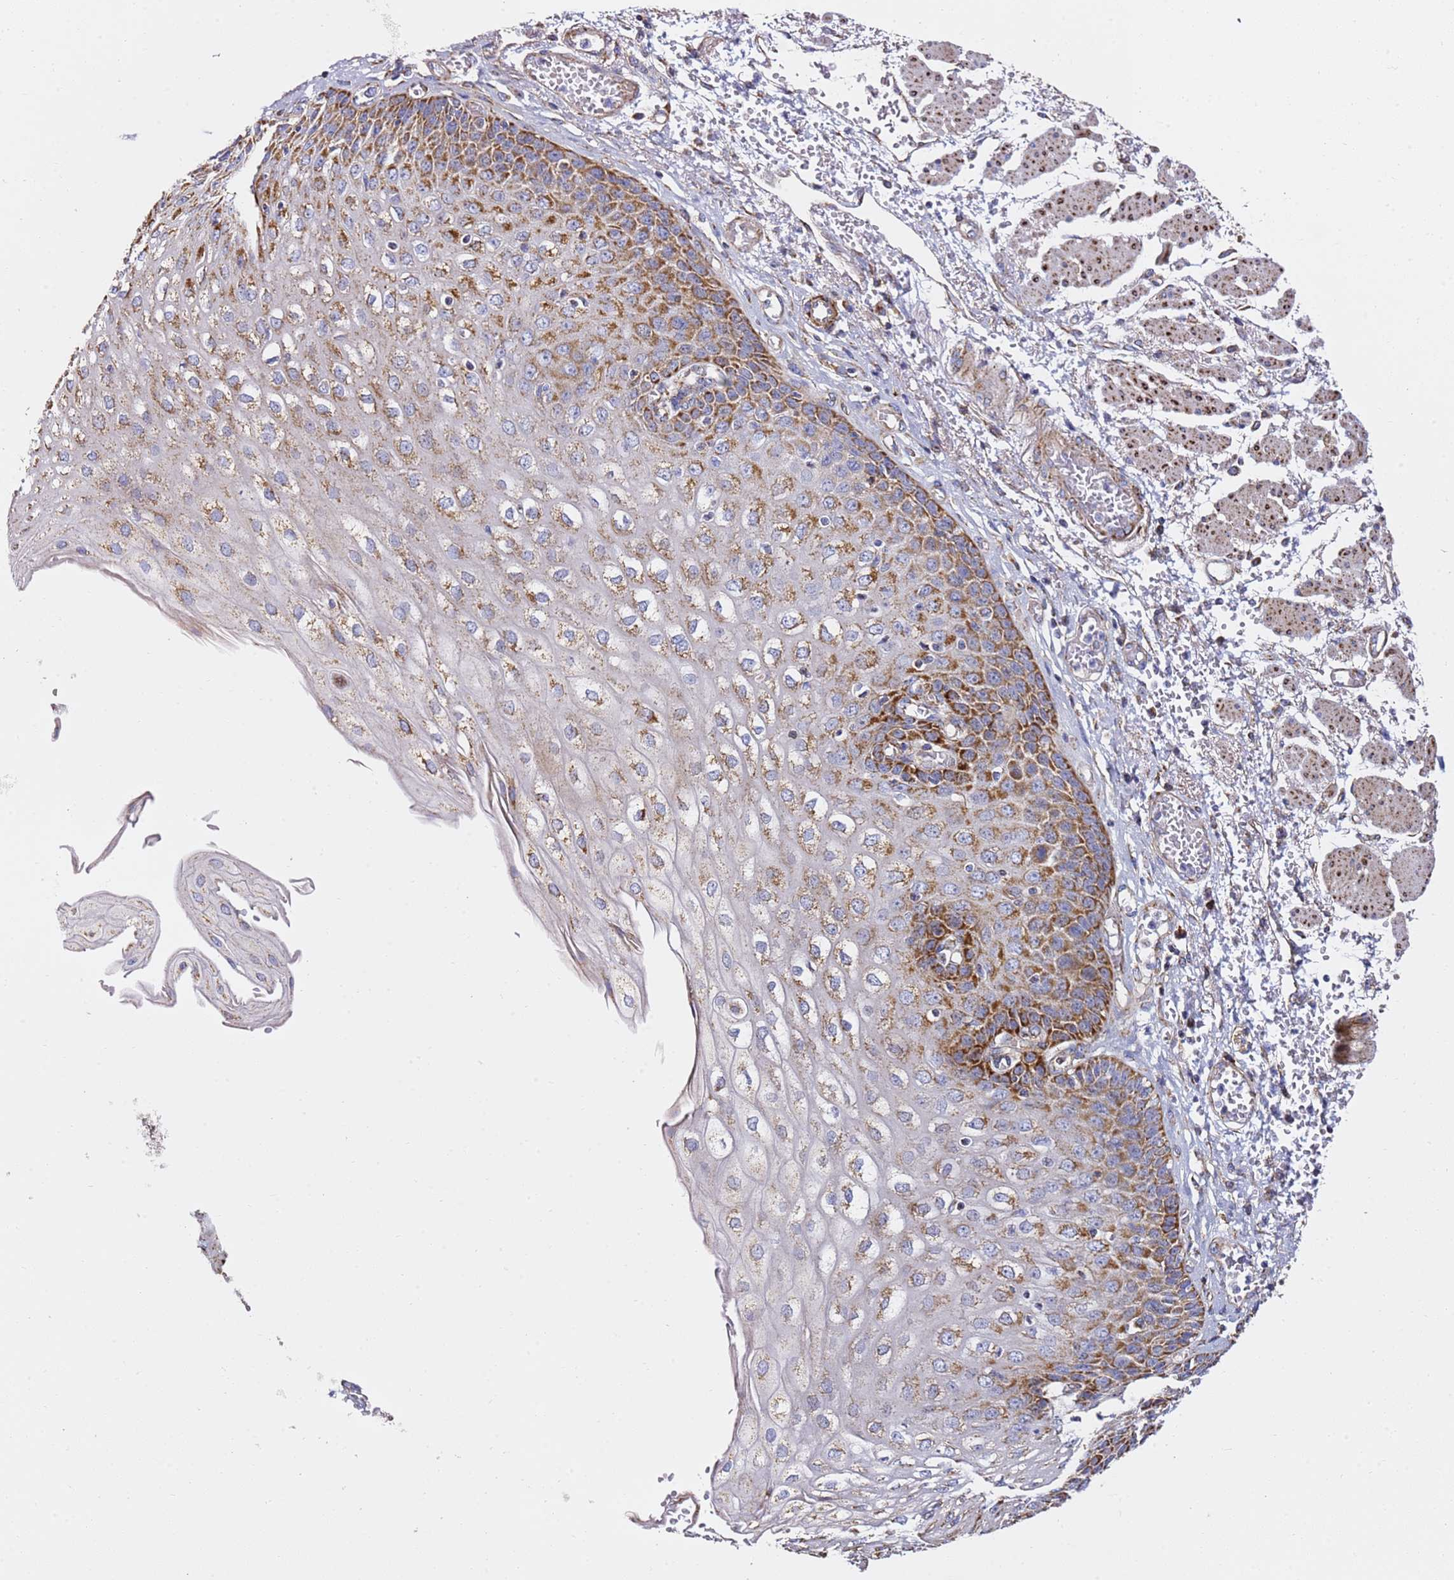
{"staining": {"intensity": "strong", "quantity": ">75%", "location": "cytoplasmic/membranous"}, "tissue": "esophagus", "cell_type": "Squamous epithelial cells", "image_type": "normal", "snomed": [{"axis": "morphology", "description": "Normal tissue, NOS"}, {"axis": "topography", "description": "Esophagus"}], "caption": "Immunohistochemistry (IHC) (DAB) staining of normal esophagus reveals strong cytoplasmic/membranous protein positivity in approximately >75% of squamous epithelial cells. (brown staining indicates protein expression, while blue staining denotes nuclei).", "gene": "NDUFA3", "patient": {"sex": "male", "age": 81}}